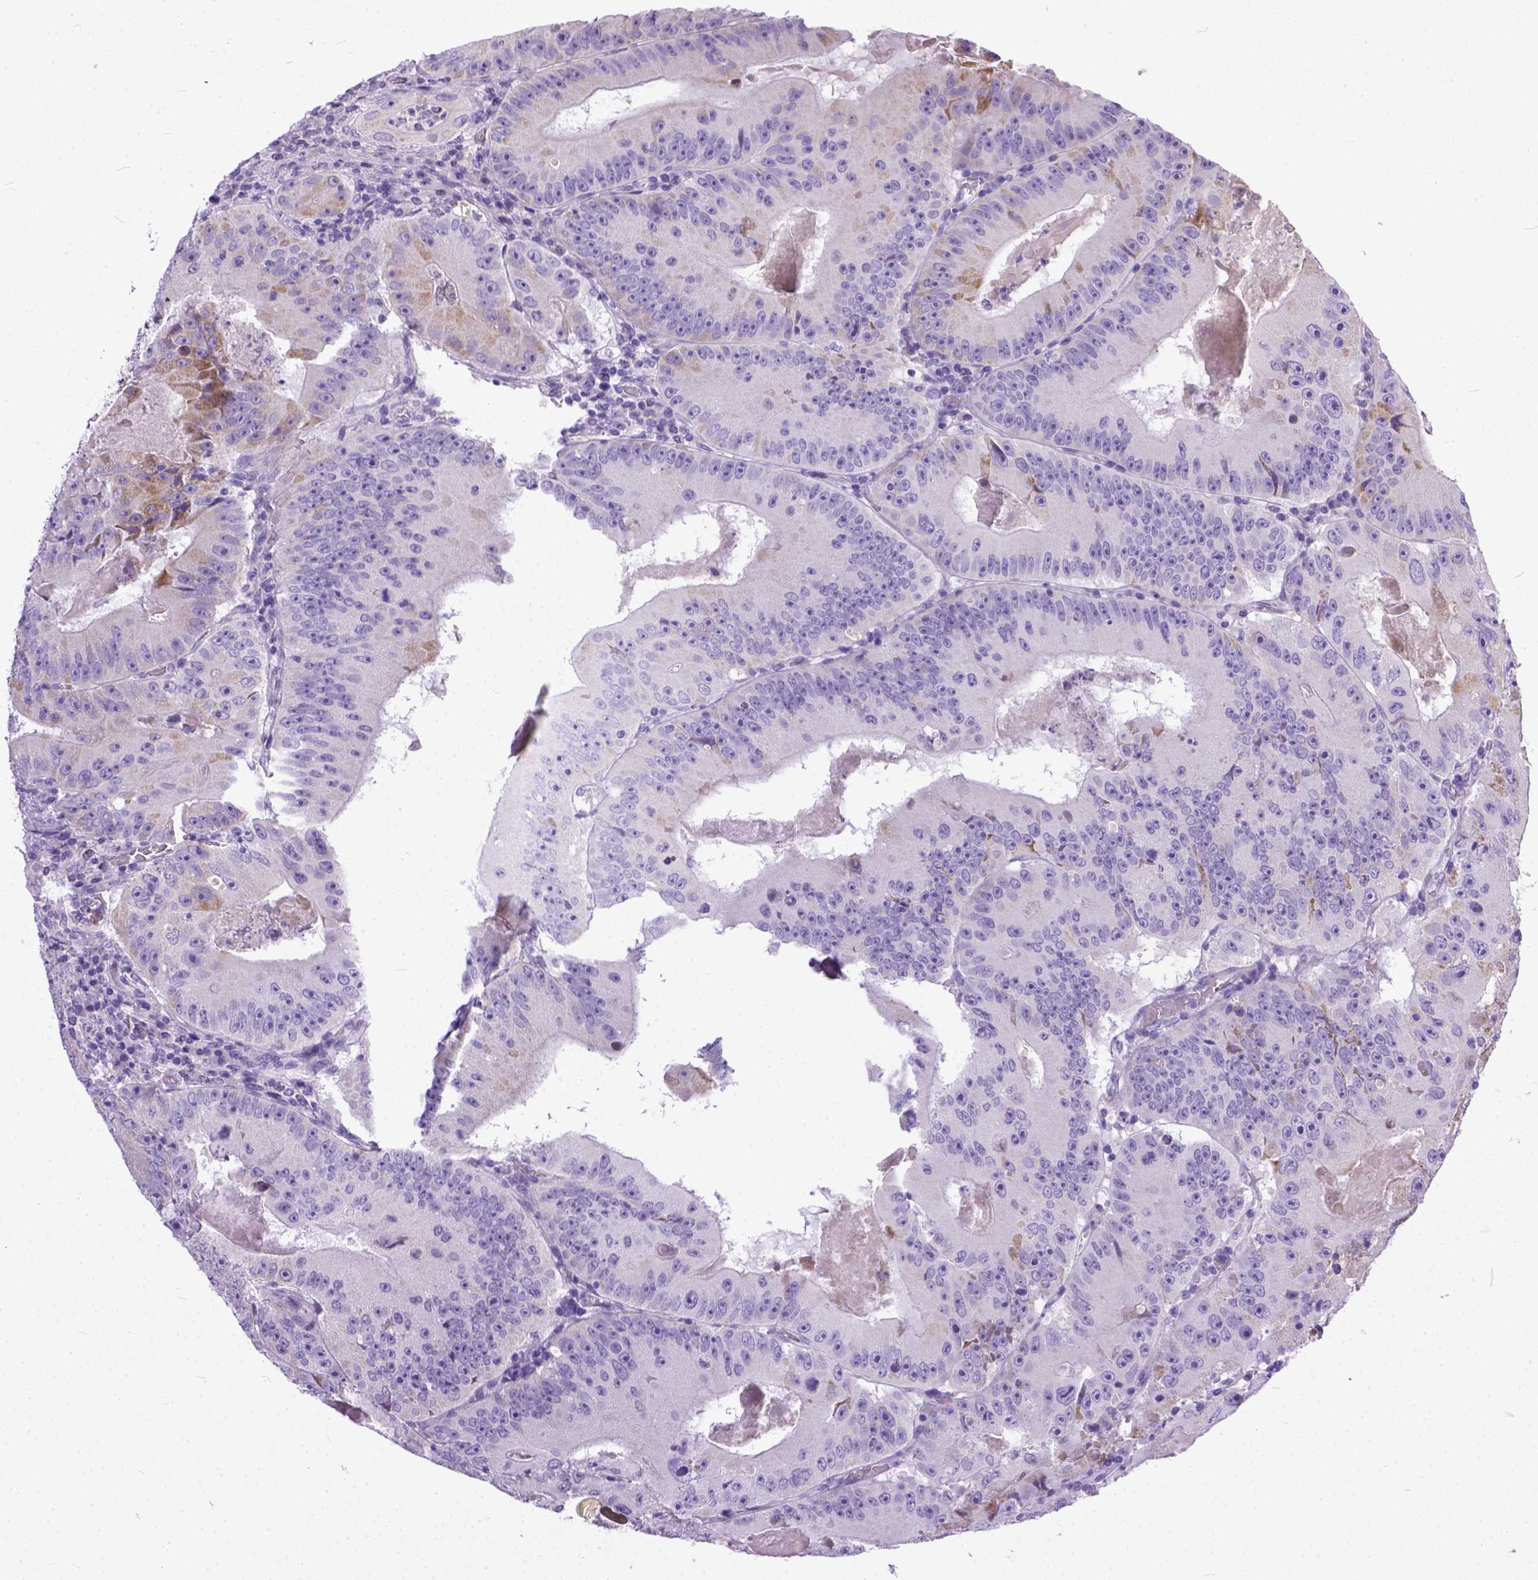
{"staining": {"intensity": "weak", "quantity": "<25%", "location": "cytoplasmic/membranous"}, "tissue": "colorectal cancer", "cell_type": "Tumor cells", "image_type": "cancer", "snomed": [{"axis": "morphology", "description": "Adenocarcinoma, NOS"}, {"axis": "topography", "description": "Colon"}], "caption": "Human adenocarcinoma (colorectal) stained for a protein using immunohistochemistry exhibits no staining in tumor cells.", "gene": "PLK5", "patient": {"sex": "female", "age": 86}}